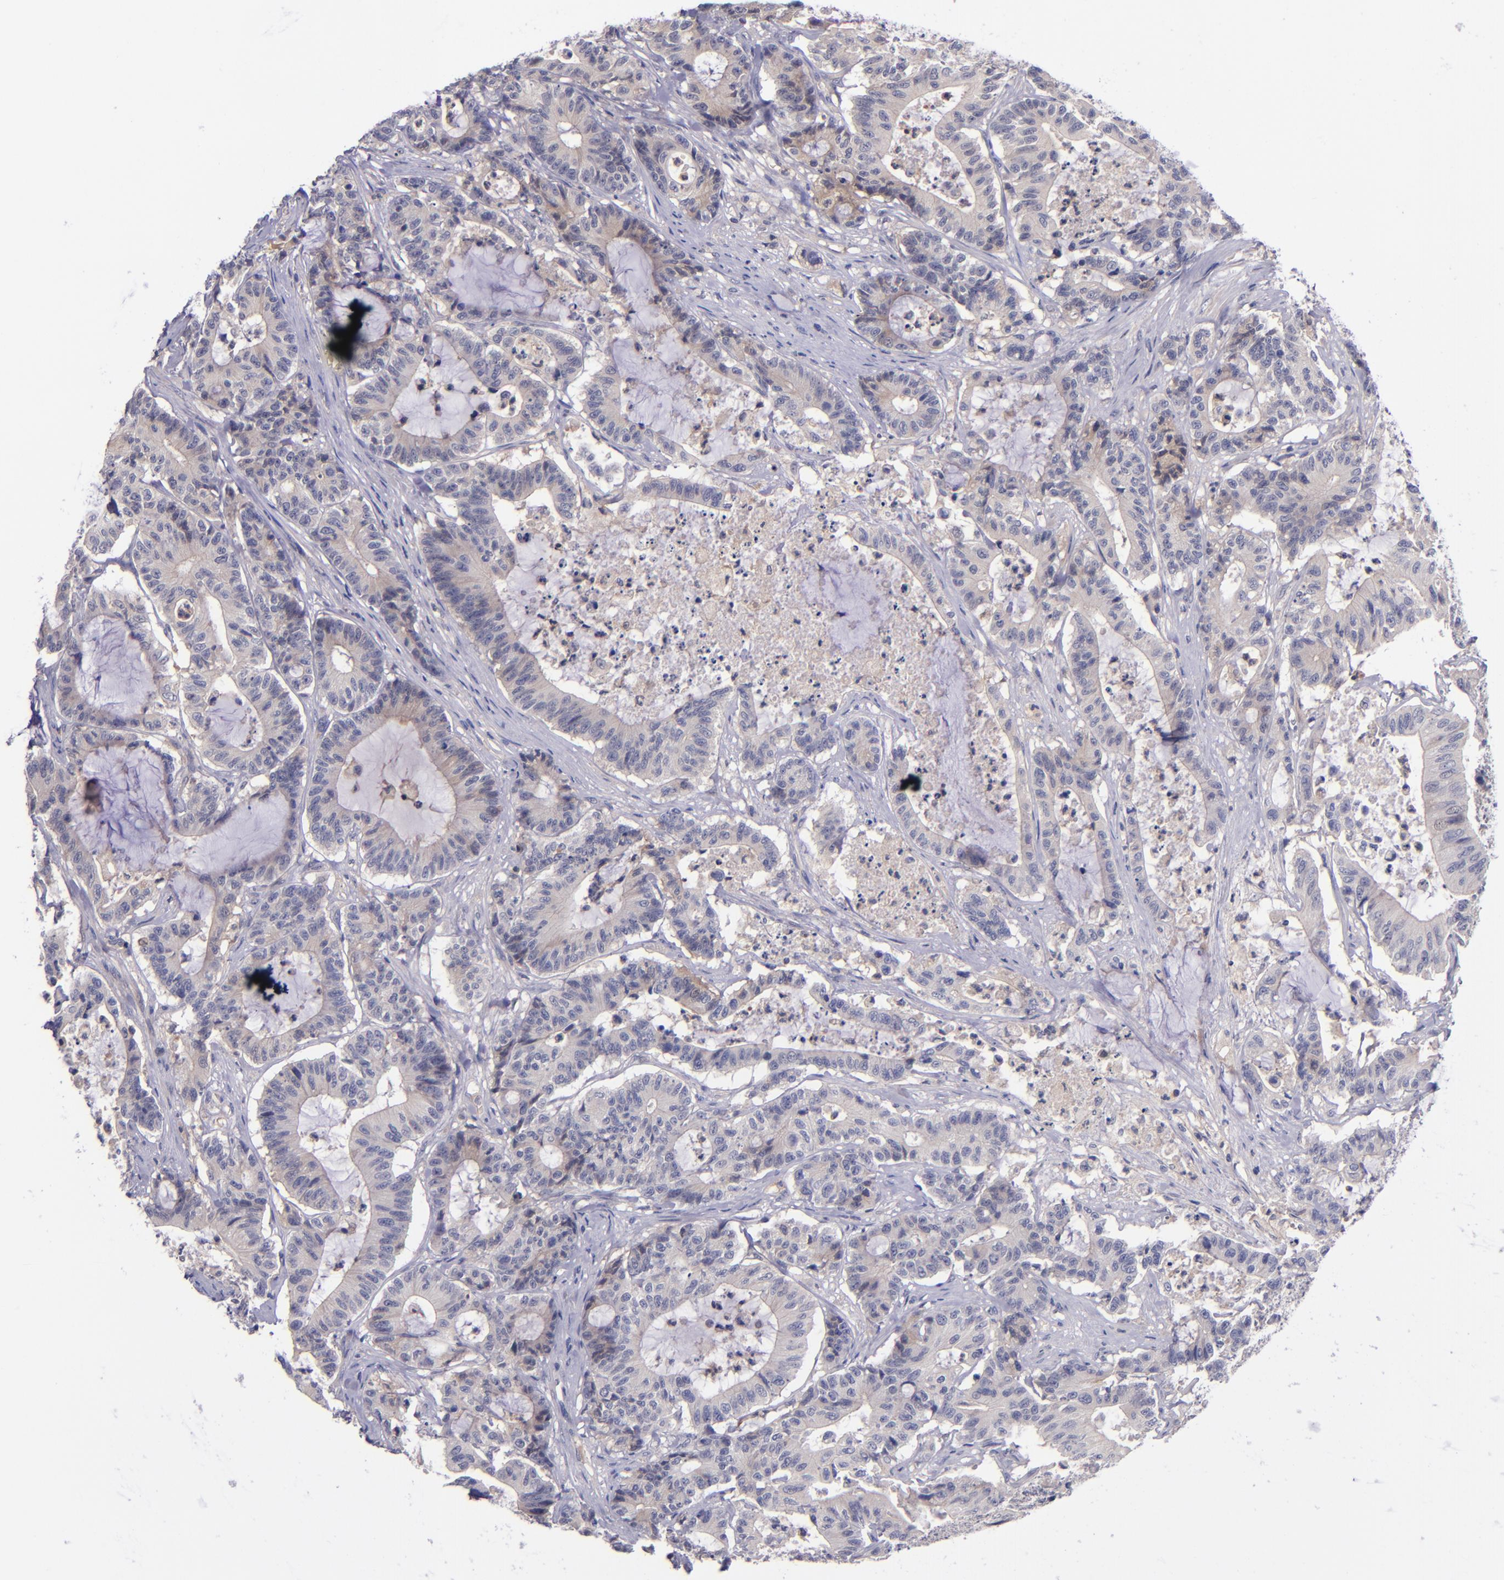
{"staining": {"intensity": "weak", "quantity": ">75%", "location": "cytoplasmic/membranous"}, "tissue": "colorectal cancer", "cell_type": "Tumor cells", "image_type": "cancer", "snomed": [{"axis": "morphology", "description": "Adenocarcinoma, NOS"}, {"axis": "topography", "description": "Colon"}], "caption": "High-magnification brightfield microscopy of colorectal cancer (adenocarcinoma) stained with DAB (3,3'-diaminobenzidine) (brown) and counterstained with hematoxylin (blue). tumor cells exhibit weak cytoplasmic/membranous staining is identified in approximately>75% of cells. The staining was performed using DAB (3,3'-diaminobenzidine), with brown indicating positive protein expression. Nuclei are stained blue with hematoxylin.", "gene": "RBP4", "patient": {"sex": "female", "age": 84}}